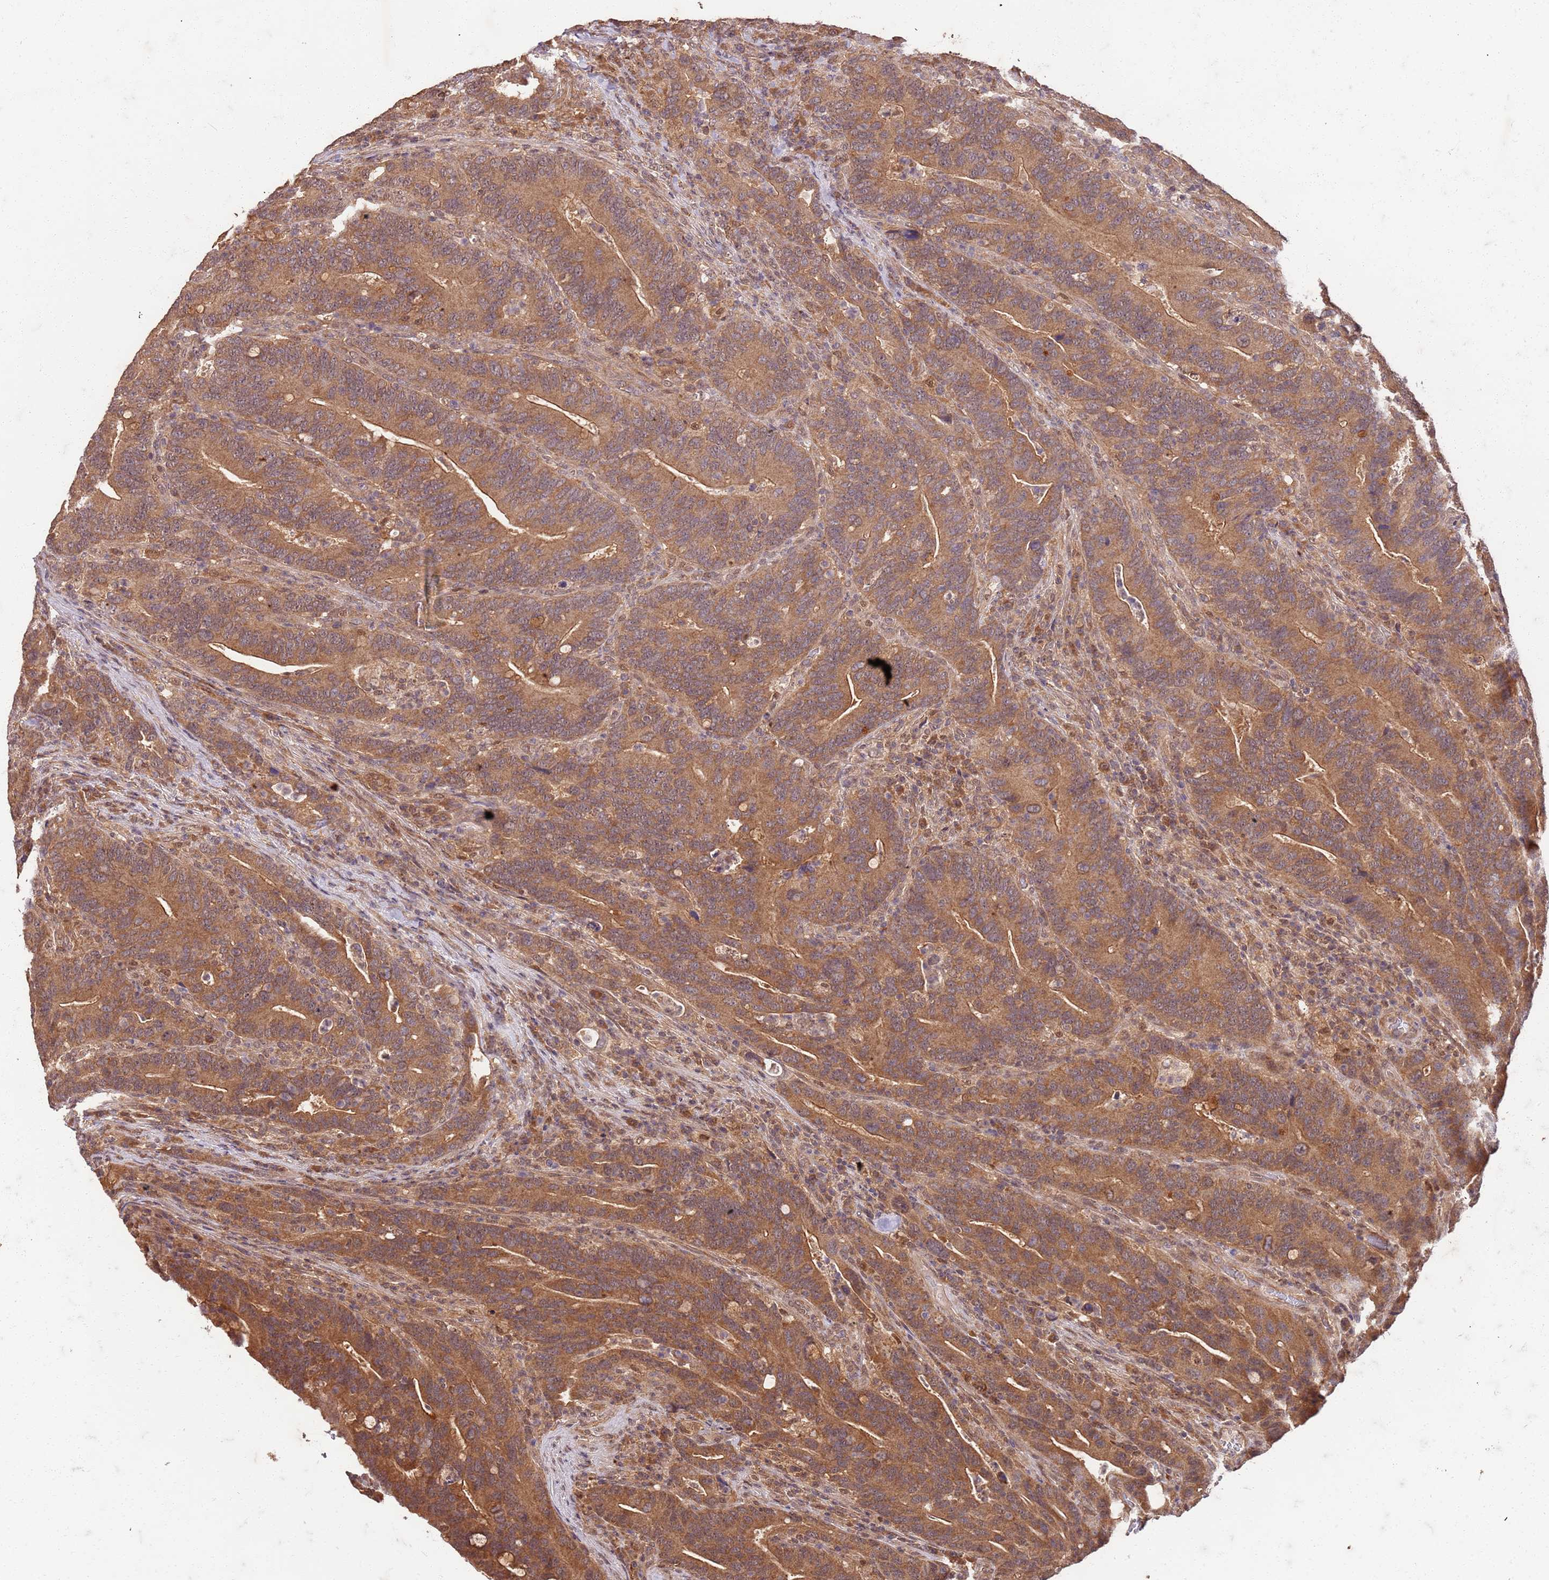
{"staining": {"intensity": "moderate", "quantity": ">75%", "location": "cytoplasmic/membranous"}, "tissue": "colorectal cancer", "cell_type": "Tumor cells", "image_type": "cancer", "snomed": [{"axis": "morphology", "description": "Adenocarcinoma, NOS"}, {"axis": "topography", "description": "Colon"}], "caption": "Tumor cells exhibit medium levels of moderate cytoplasmic/membranous staining in approximately >75% of cells in colorectal cancer.", "gene": "UBE3A", "patient": {"sex": "female", "age": 66}}